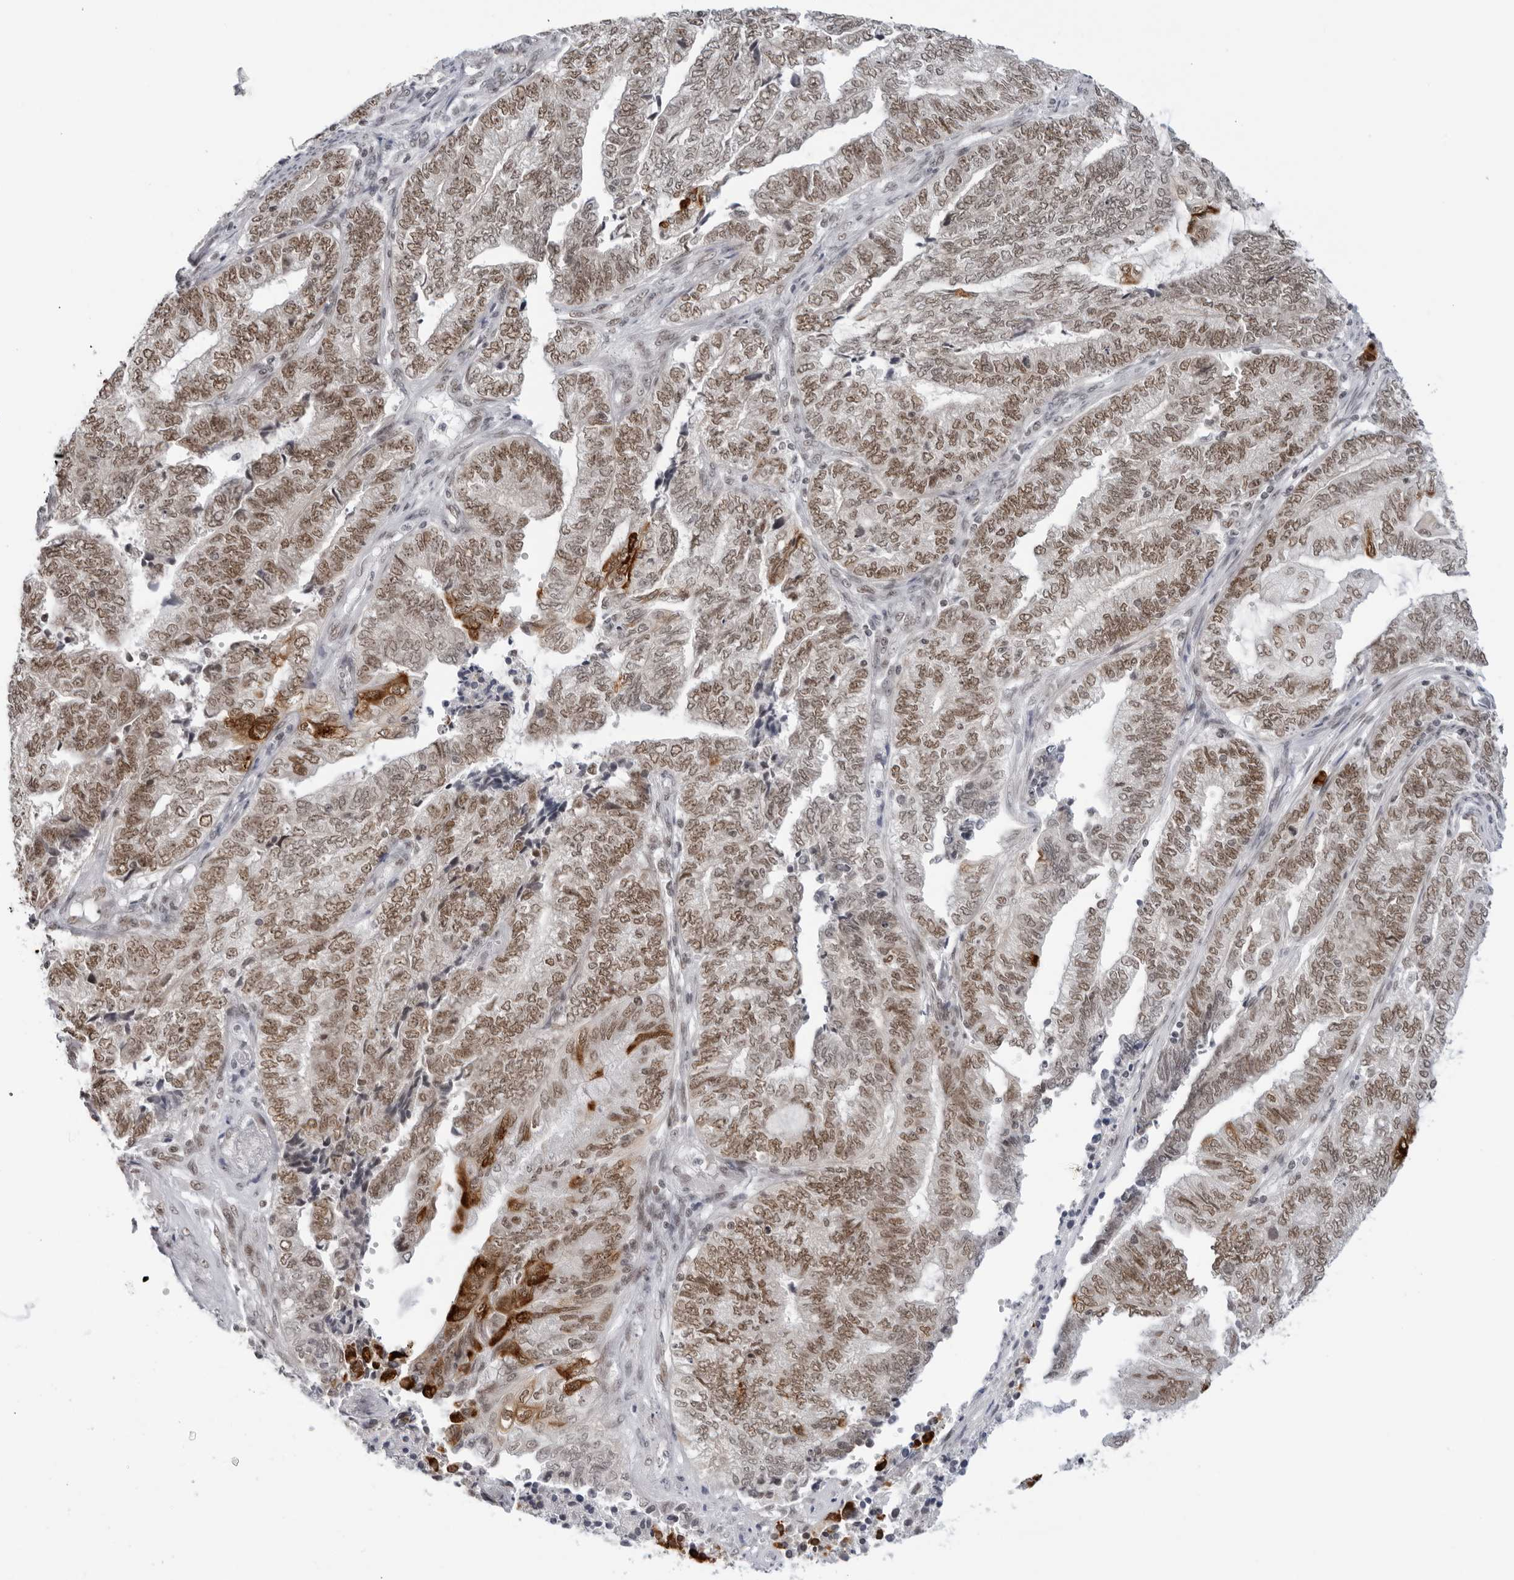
{"staining": {"intensity": "moderate", "quantity": ">75%", "location": "nuclear"}, "tissue": "endometrial cancer", "cell_type": "Tumor cells", "image_type": "cancer", "snomed": [{"axis": "morphology", "description": "Adenocarcinoma, NOS"}, {"axis": "topography", "description": "Uterus"}, {"axis": "topography", "description": "Endometrium"}], "caption": "Immunohistochemical staining of human endometrial cancer (adenocarcinoma) shows moderate nuclear protein staining in approximately >75% of tumor cells.", "gene": "FOXK2", "patient": {"sex": "female", "age": 70}}